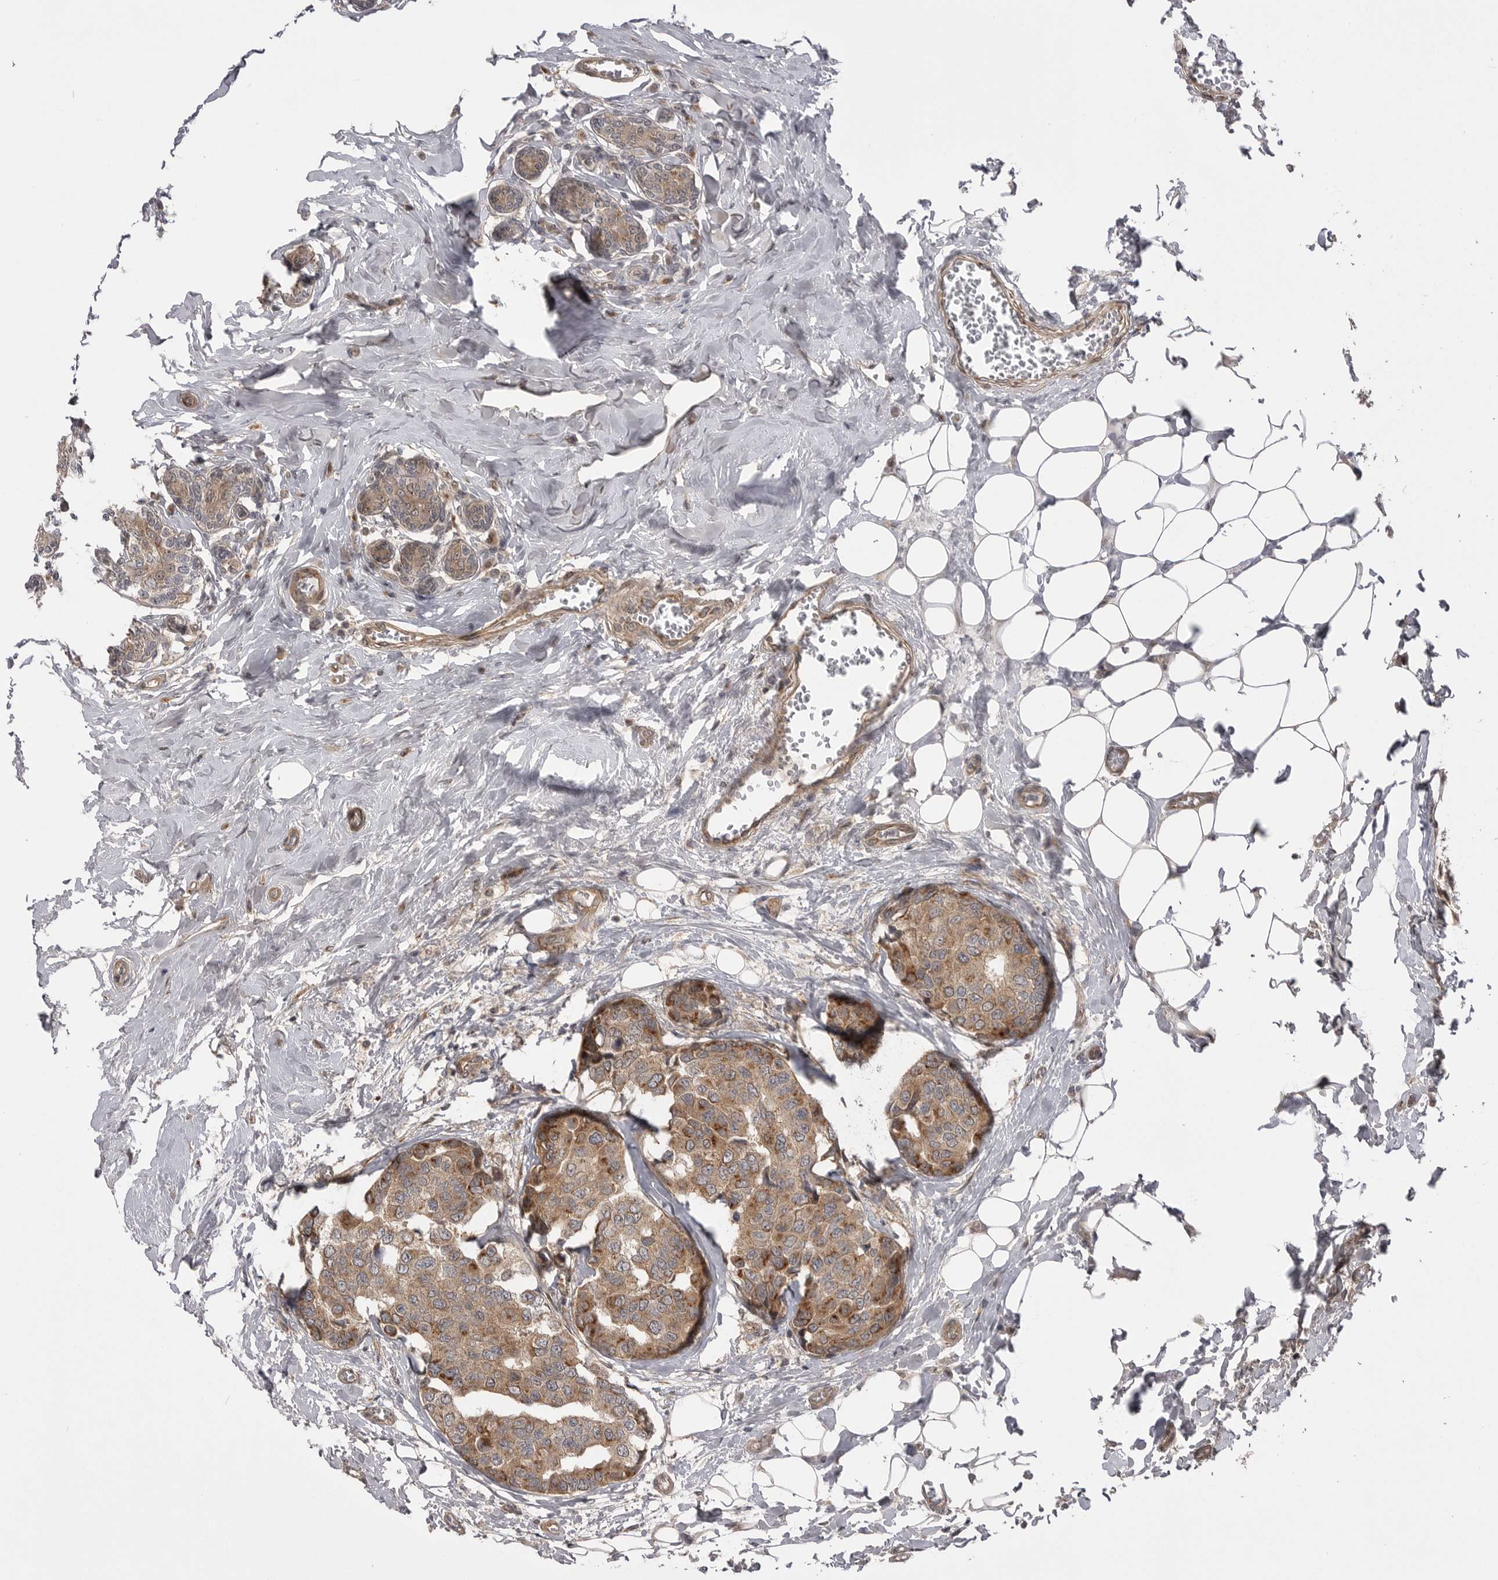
{"staining": {"intensity": "moderate", "quantity": ">75%", "location": "cytoplasmic/membranous"}, "tissue": "breast cancer", "cell_type": "Tumor cells", "image_type": "cancer", "snomed": [{"axis": "morphology", "description": "Normal tissue, NOS"}, {"axis": "morphology", "description": "Duct carcinoma"}, {"axis": "topography", "description": "Breast"}], "caption": "Brown immunohistochemical staining in human breast cancer exhibits moderate cytoplasmic/membranous positivity in approximately >75% of tumor cells.", "gene": "PDCL", "patient": {"sex": "female", "age": 43}}